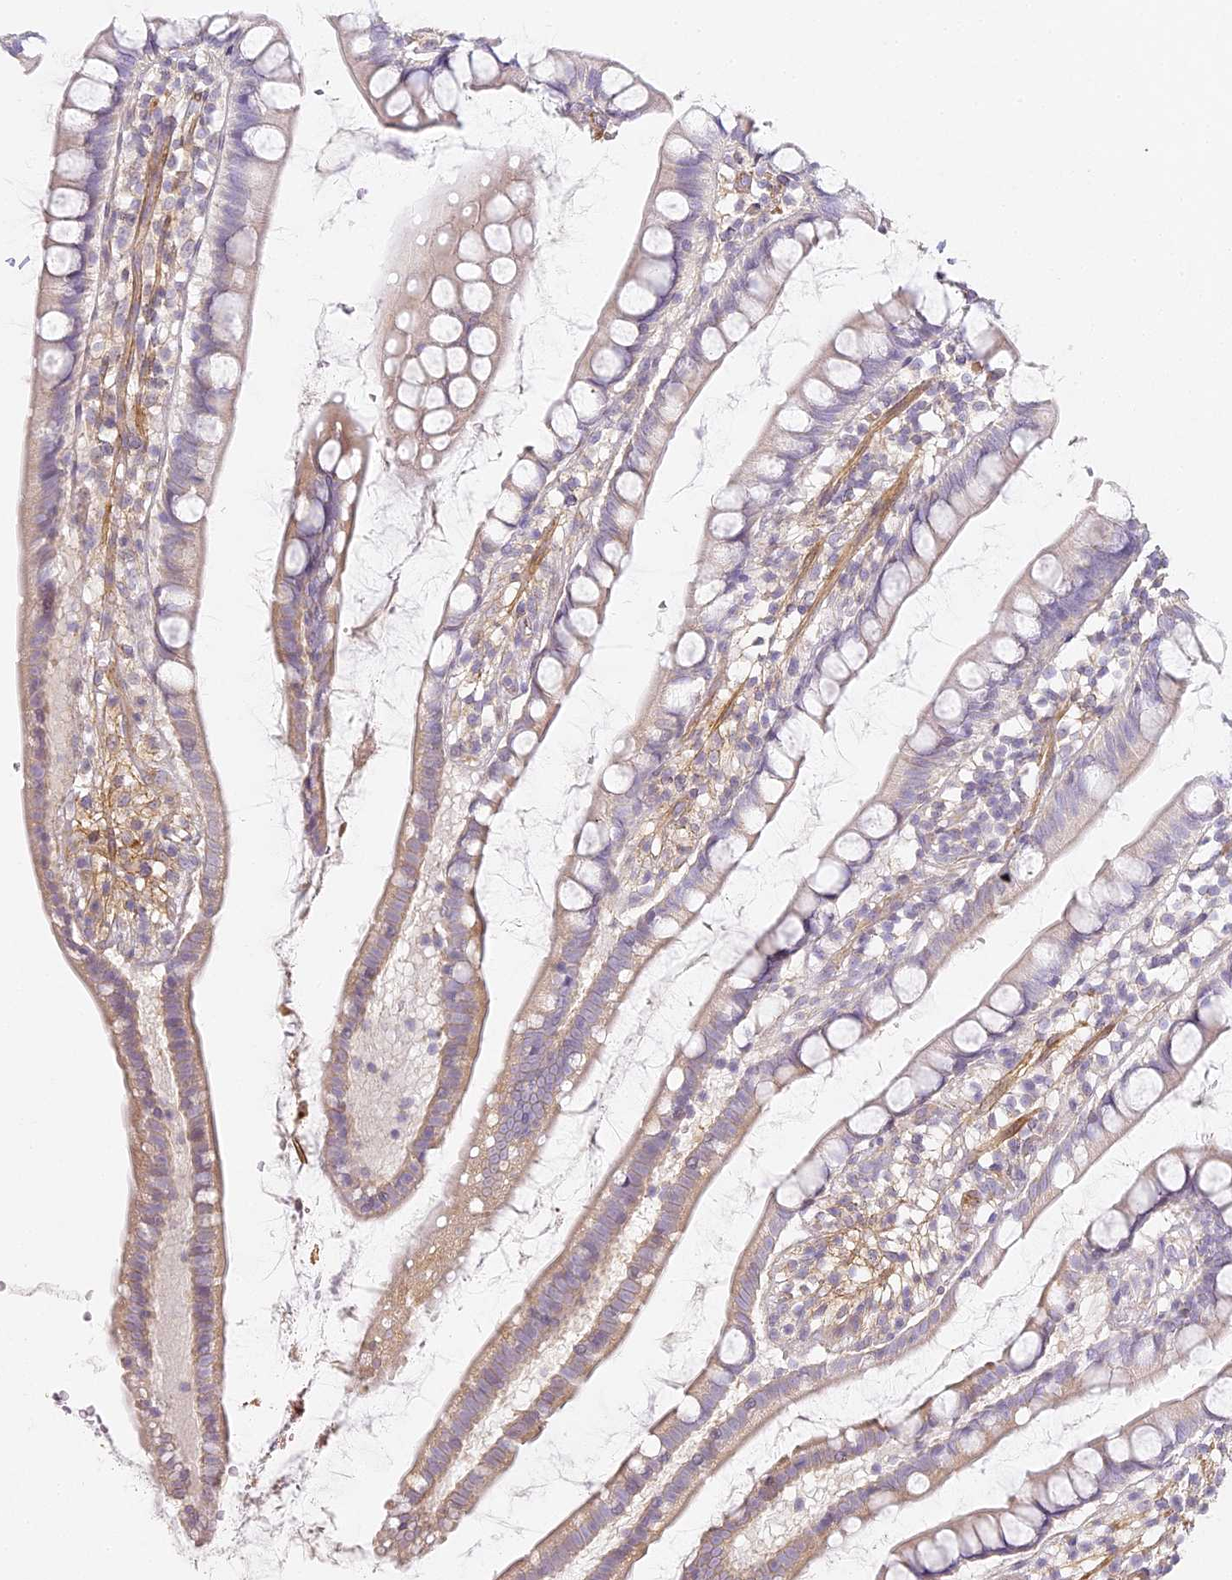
{"staining": {"intensity": "weak", "quantity": "25%-75%", "location": "cytoplasmic/membranous"}, "tissue": "small intestine", "cell_type": "Glandular cells", "image_type": "normal", "snomed": [{"axis": "morphology", "description": "Normal tissue, NOS"}, {"axis": "topography", "description": "Small intestine"}], "caption": "Immunohistochemistry (IHC) staining of normal small intestine, which reveals low levels of weak cytoplasmic/membranous expression in approximately 25%-75% of glandular cells indicating weak cytoplasmic/membranous protein expression. The staining was performed using DAB (brown) for protein detection and nuclei were counterstained in hematoxylin (blue).", "gene": "MED28", "patient": {"sex": "female", "age": 84}}